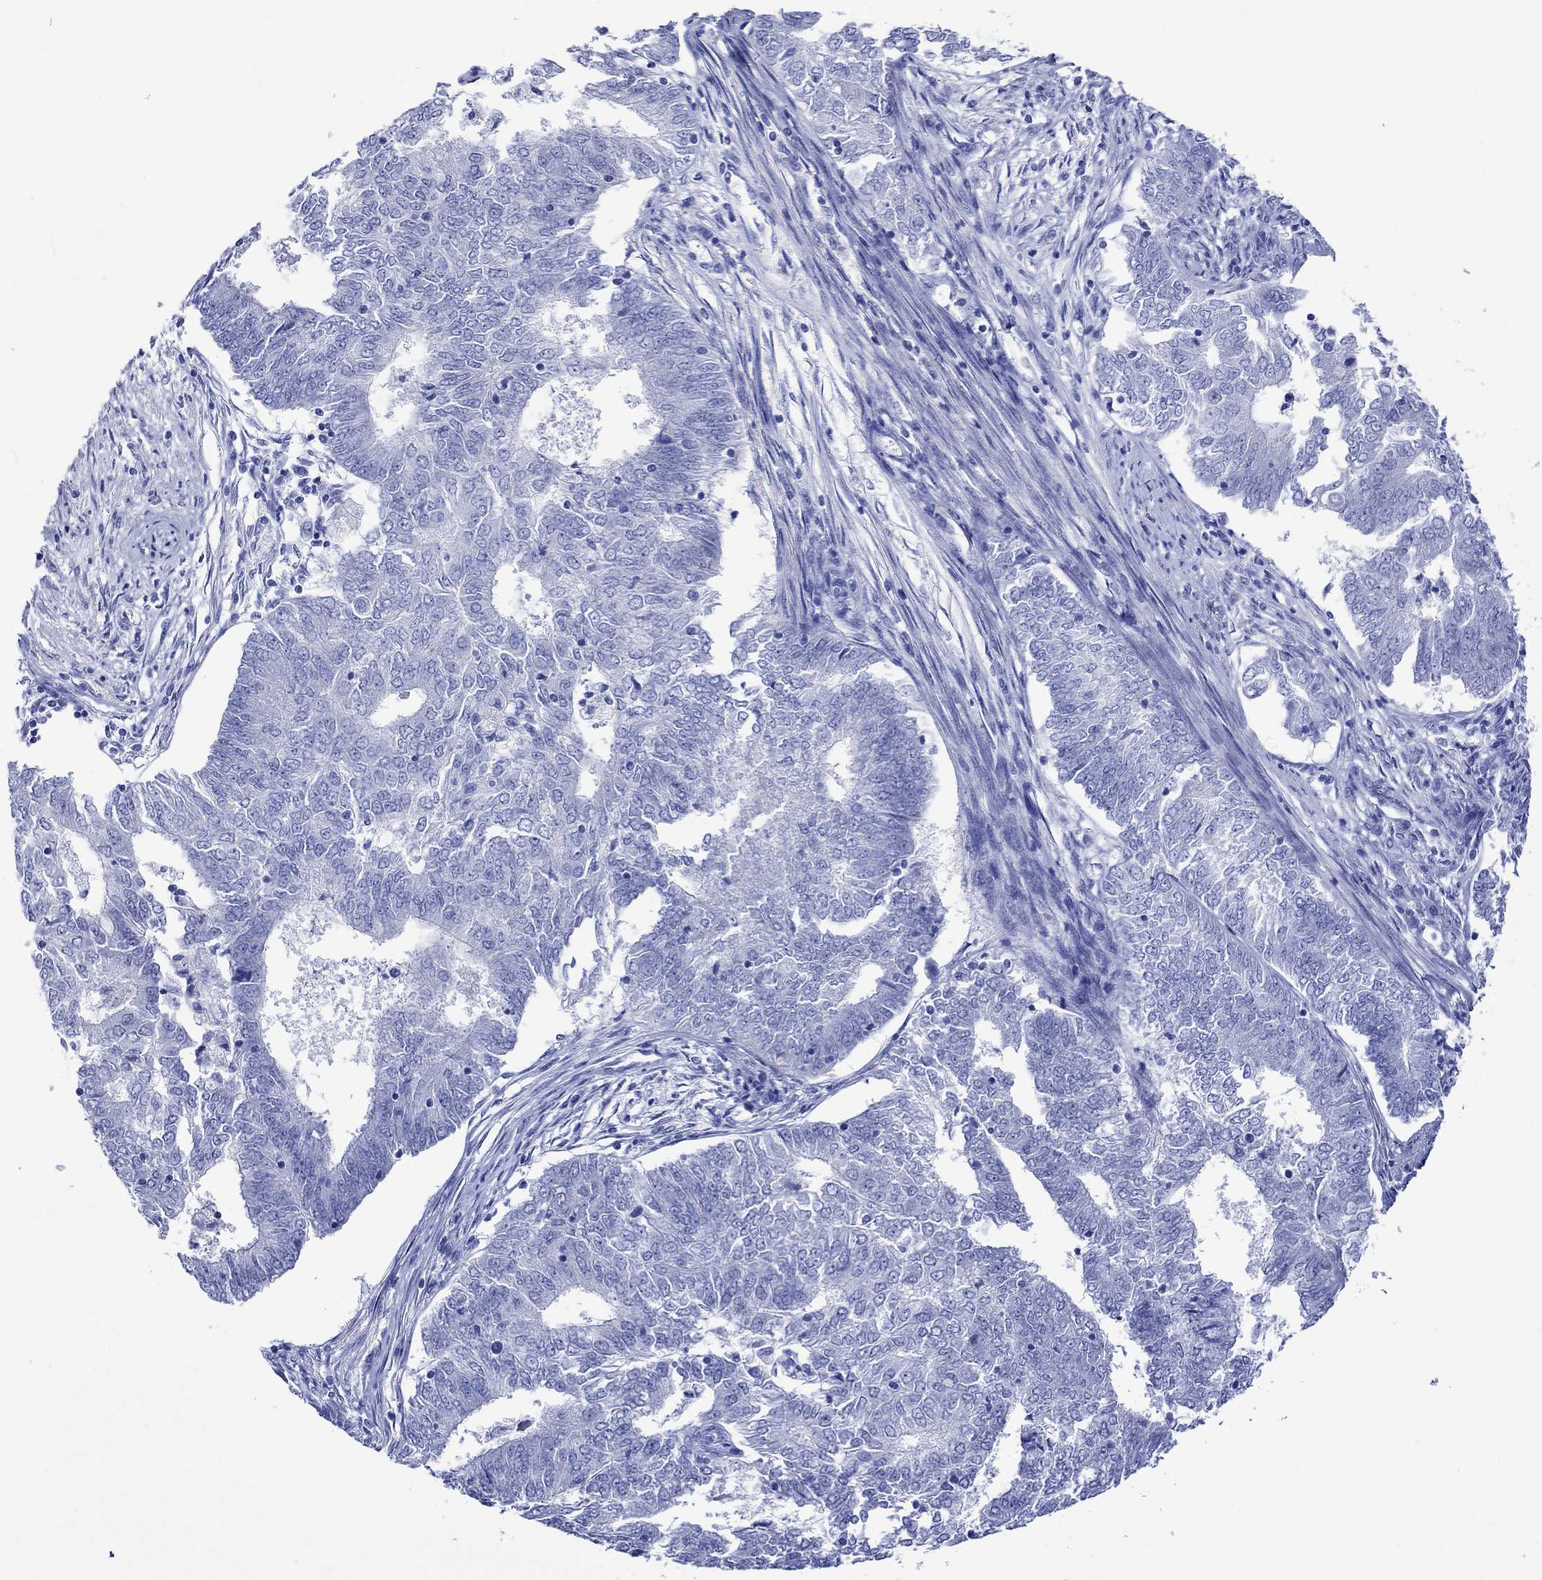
{"staining": {"intensity": "negative", "quantity": "none", "location": "none"}, "tissue": "endometrial cancer", "cell_type": "Tumor cells", "image_type": "cancer", "snomed": [{"axis": "morphology", "description": "Adenocarcinoma, NOS"}, {"axis": "topography", "description": "Endometrium"}], "caption": "IHC image of neoplastic tissue: endometrial cancer stained with DAB reveals no significant protein staining in tumor cells.", "gene": "HARBI1", "patient": {"sex": "female", "age": 62}}